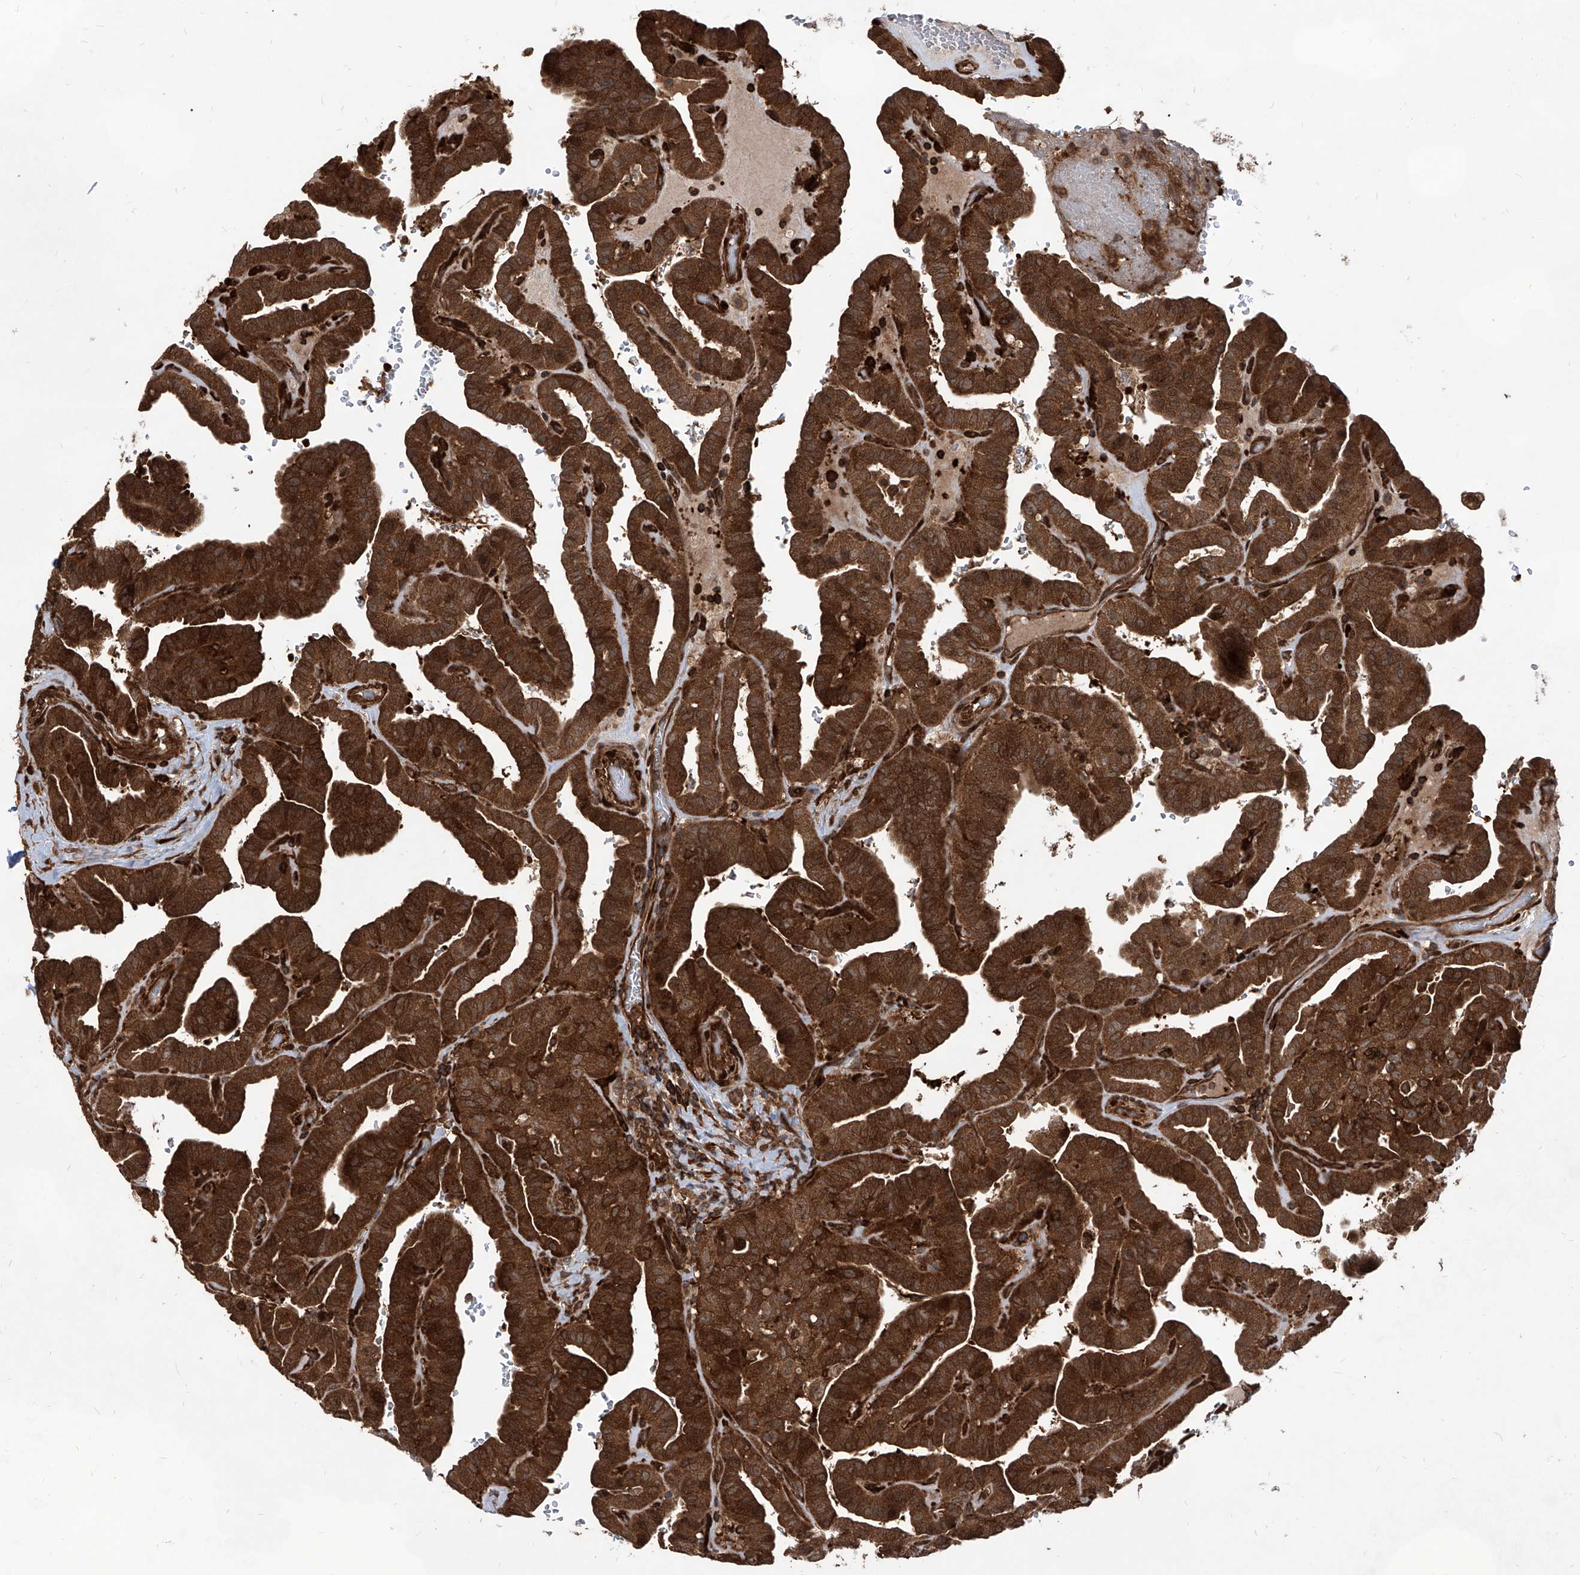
{"staining": {"intensity": "strong", "quantity": ">75%", "location": "cytoplasmic/membranous"}, "tissue": "thyroid cancer", "cell_type": "Tumor cells", "image_type": "cancer", "snomed": [{"axis": "morphology", "description": "Papillary adenocarcinoma, NOS"}, {"axis": "topography", "description": "Thyroid gland"}], "caption": "Thyroid cancer stained for a protein (brown) shows strong cytoplasmic/membranous positive staining in about >75% of tumor cells.", "gene": "MAGED2", "patient": {"sex": "male", "age": 77}}